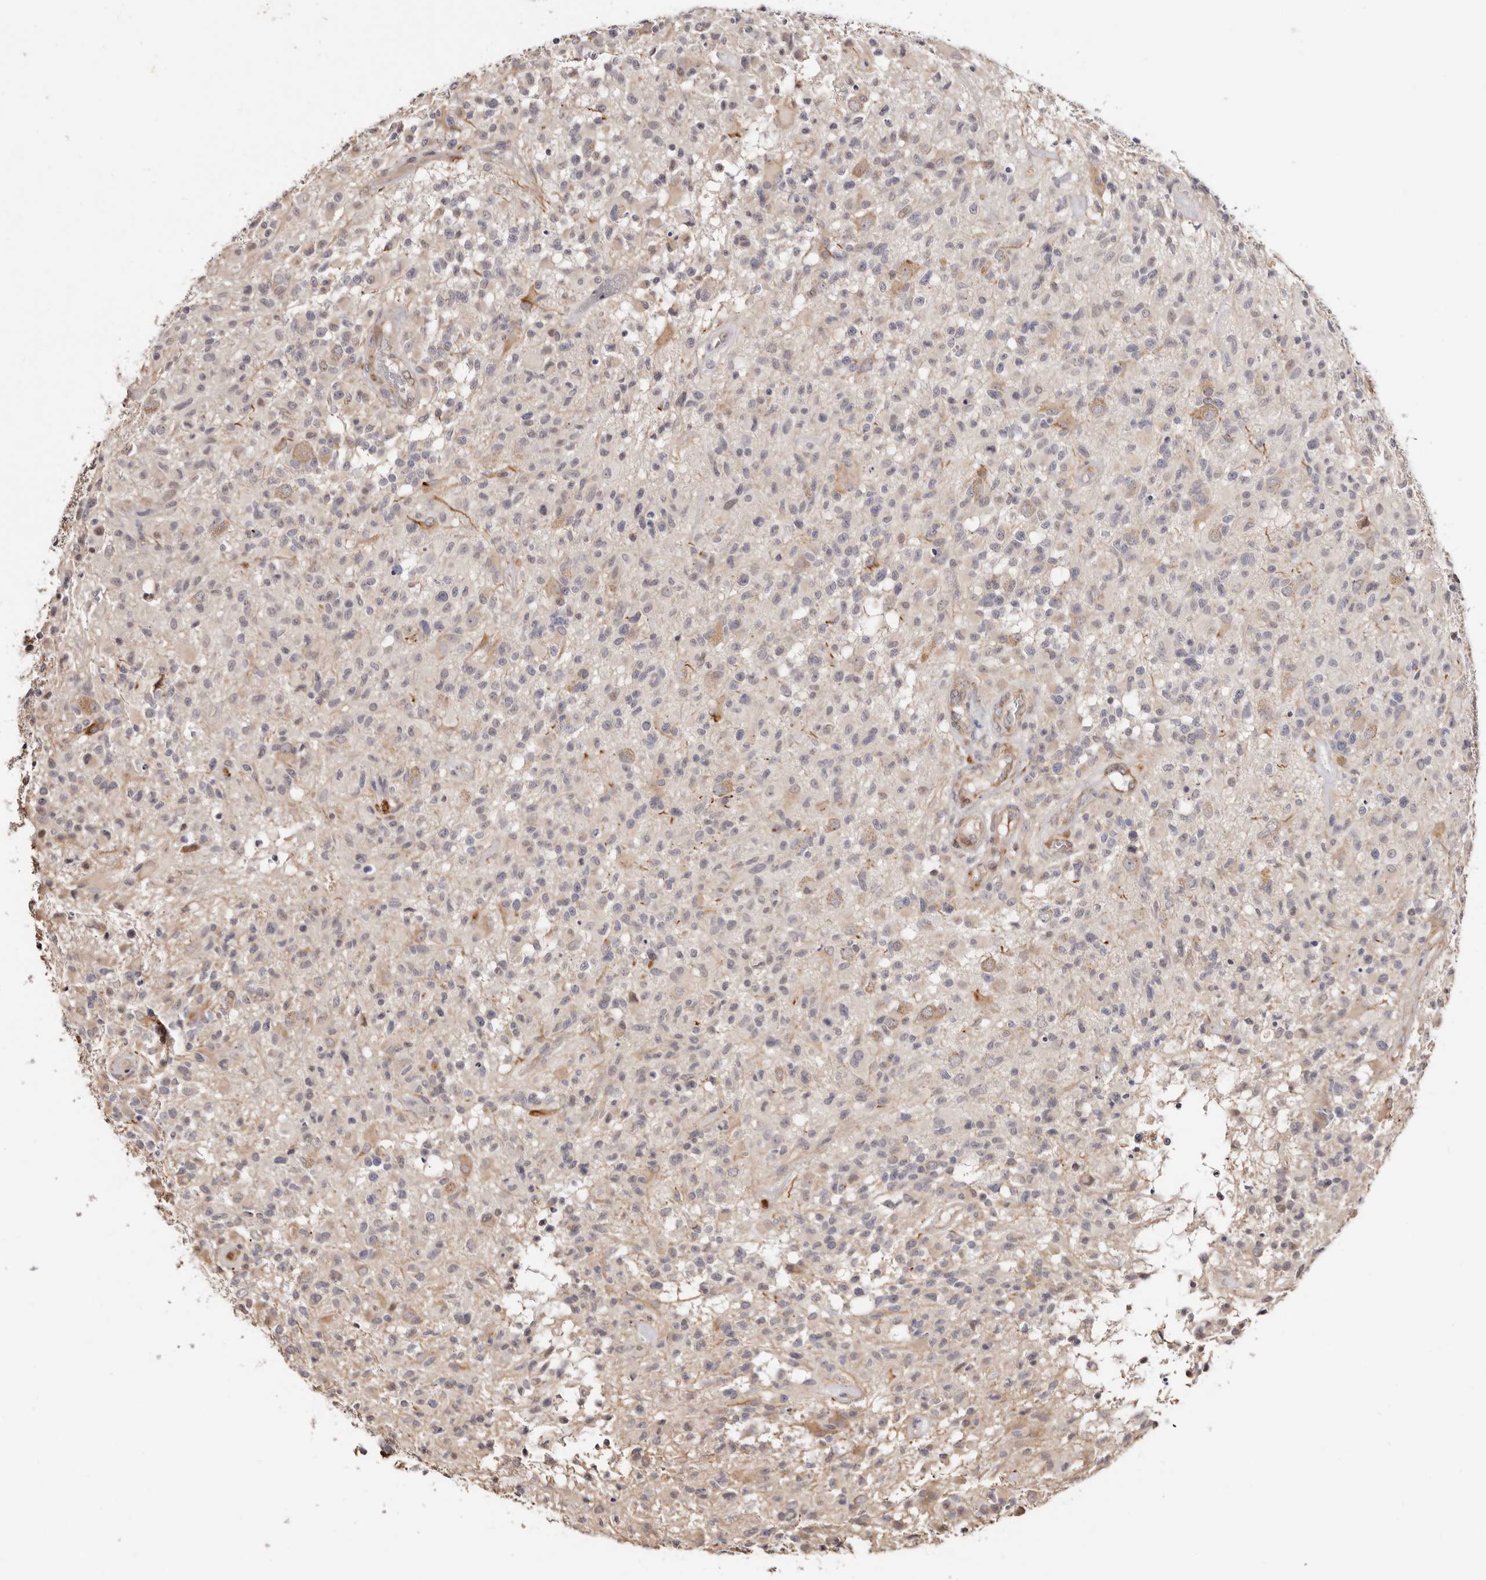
{"staining": {"intensity": "negative", "quantity": "none", "location": "none"}, "tissue": "glioma", "cell_type": "Tumor cells", "image_type": "cancer", "snomed": [{"axis": "morphology", "description": "Glioma, malignant, High grade"}, {"axis": "morphology", "description": "Glioblastoma, NOS"}, {"axis": "topography", "description": "Brain"}], "caption": "This is an IHC photomicrograph of glioma. There is no staining in tumor cells.", "gene": "BCL2L15", "patient": {"sex": "male", "age": 60}}